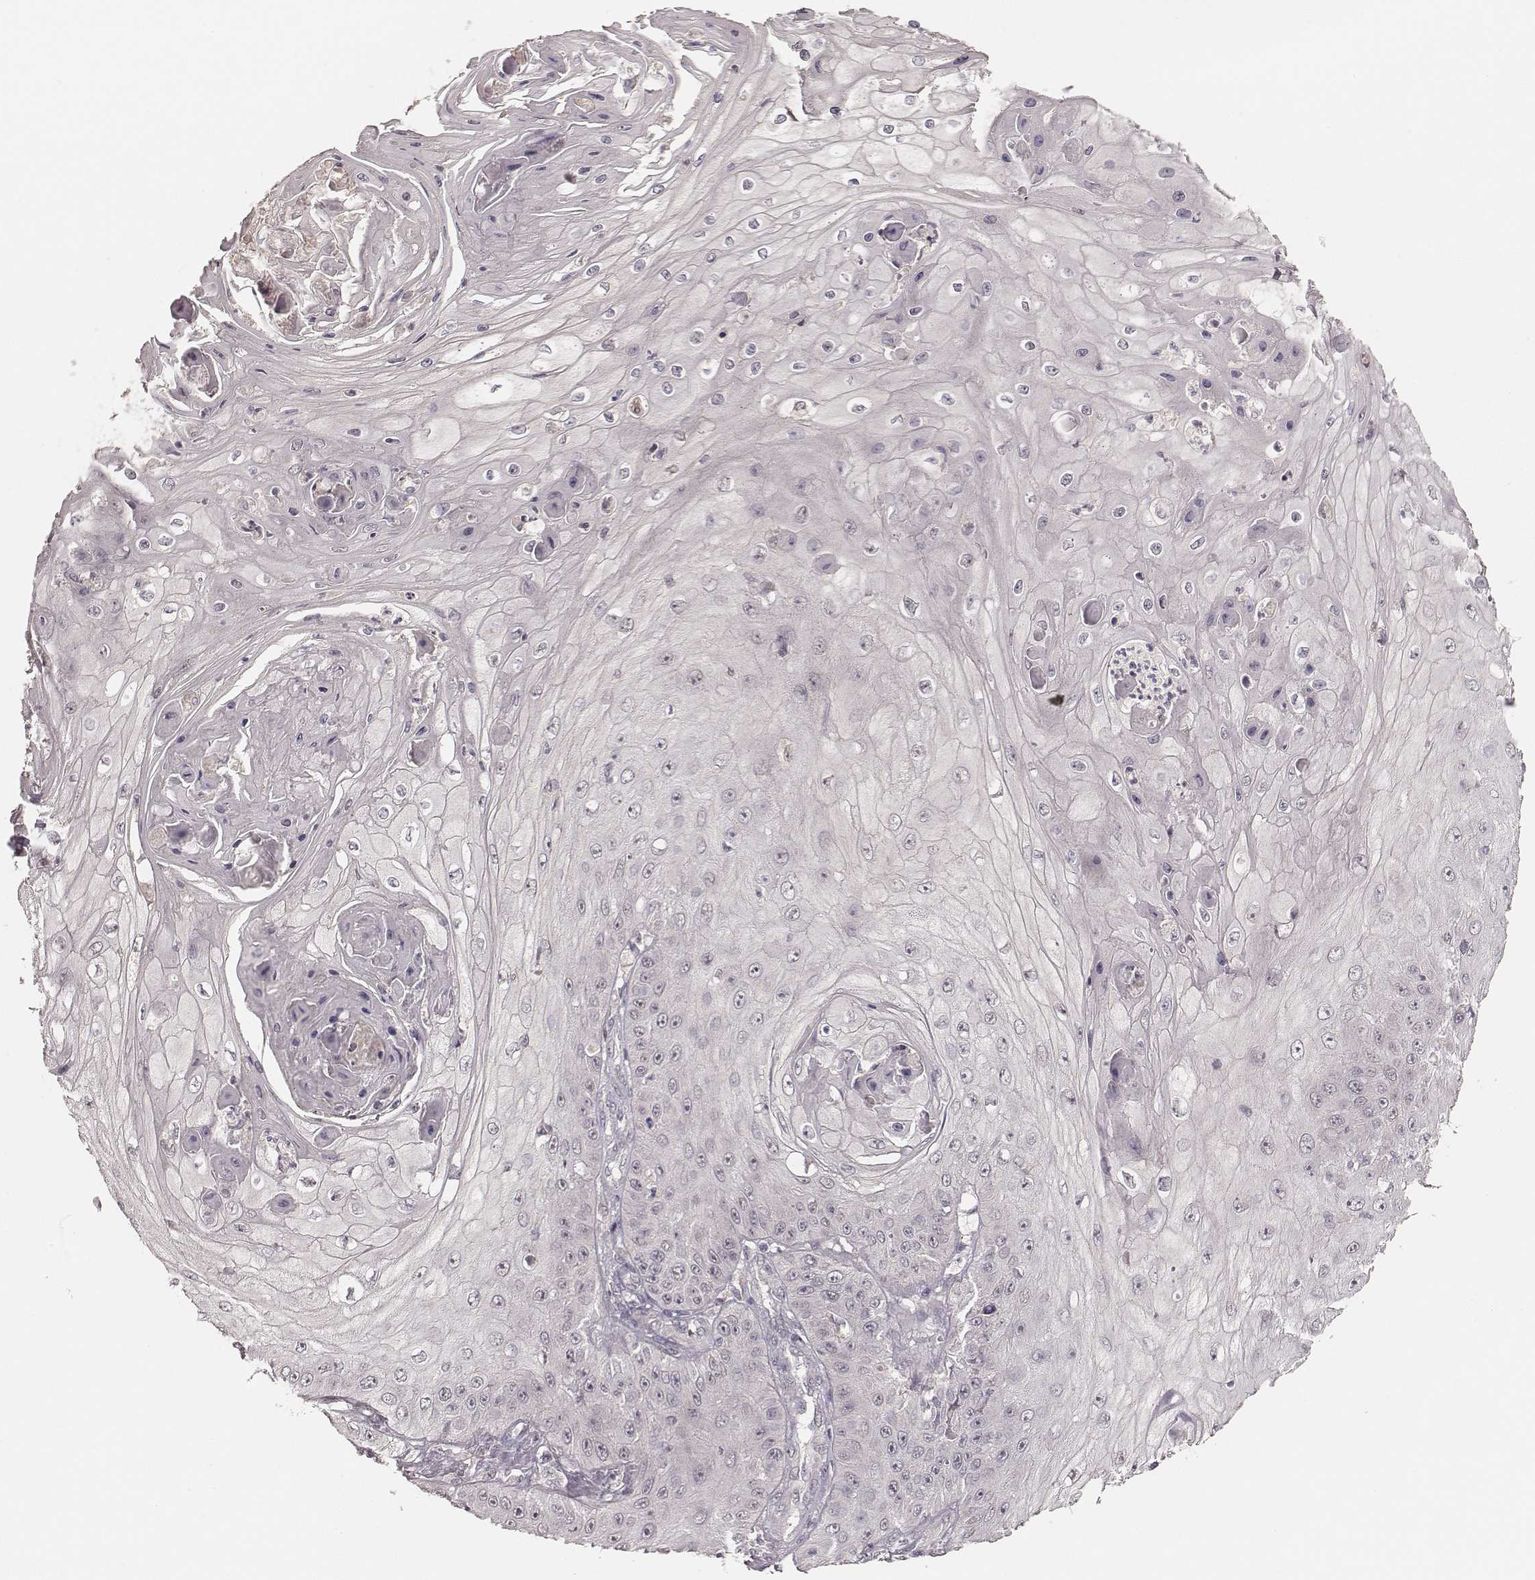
{"staining": {"intensity": "negative", "quantity": "none", "location": "none"}, "tissue": "skin cancer", "cell_type": "Tumor cells", "image_type": "cancer", "snomed": [{"axis": "morphology", "description": "Squamous cell carcinoma, NOS"}, {"axis": "topography", "description": "Skin"}], "caption": "The image exhibits no significant expression in tumor cells of skin cancer.", "gene": "LY6K", "patient": {"sex": "male", "age": 70}}